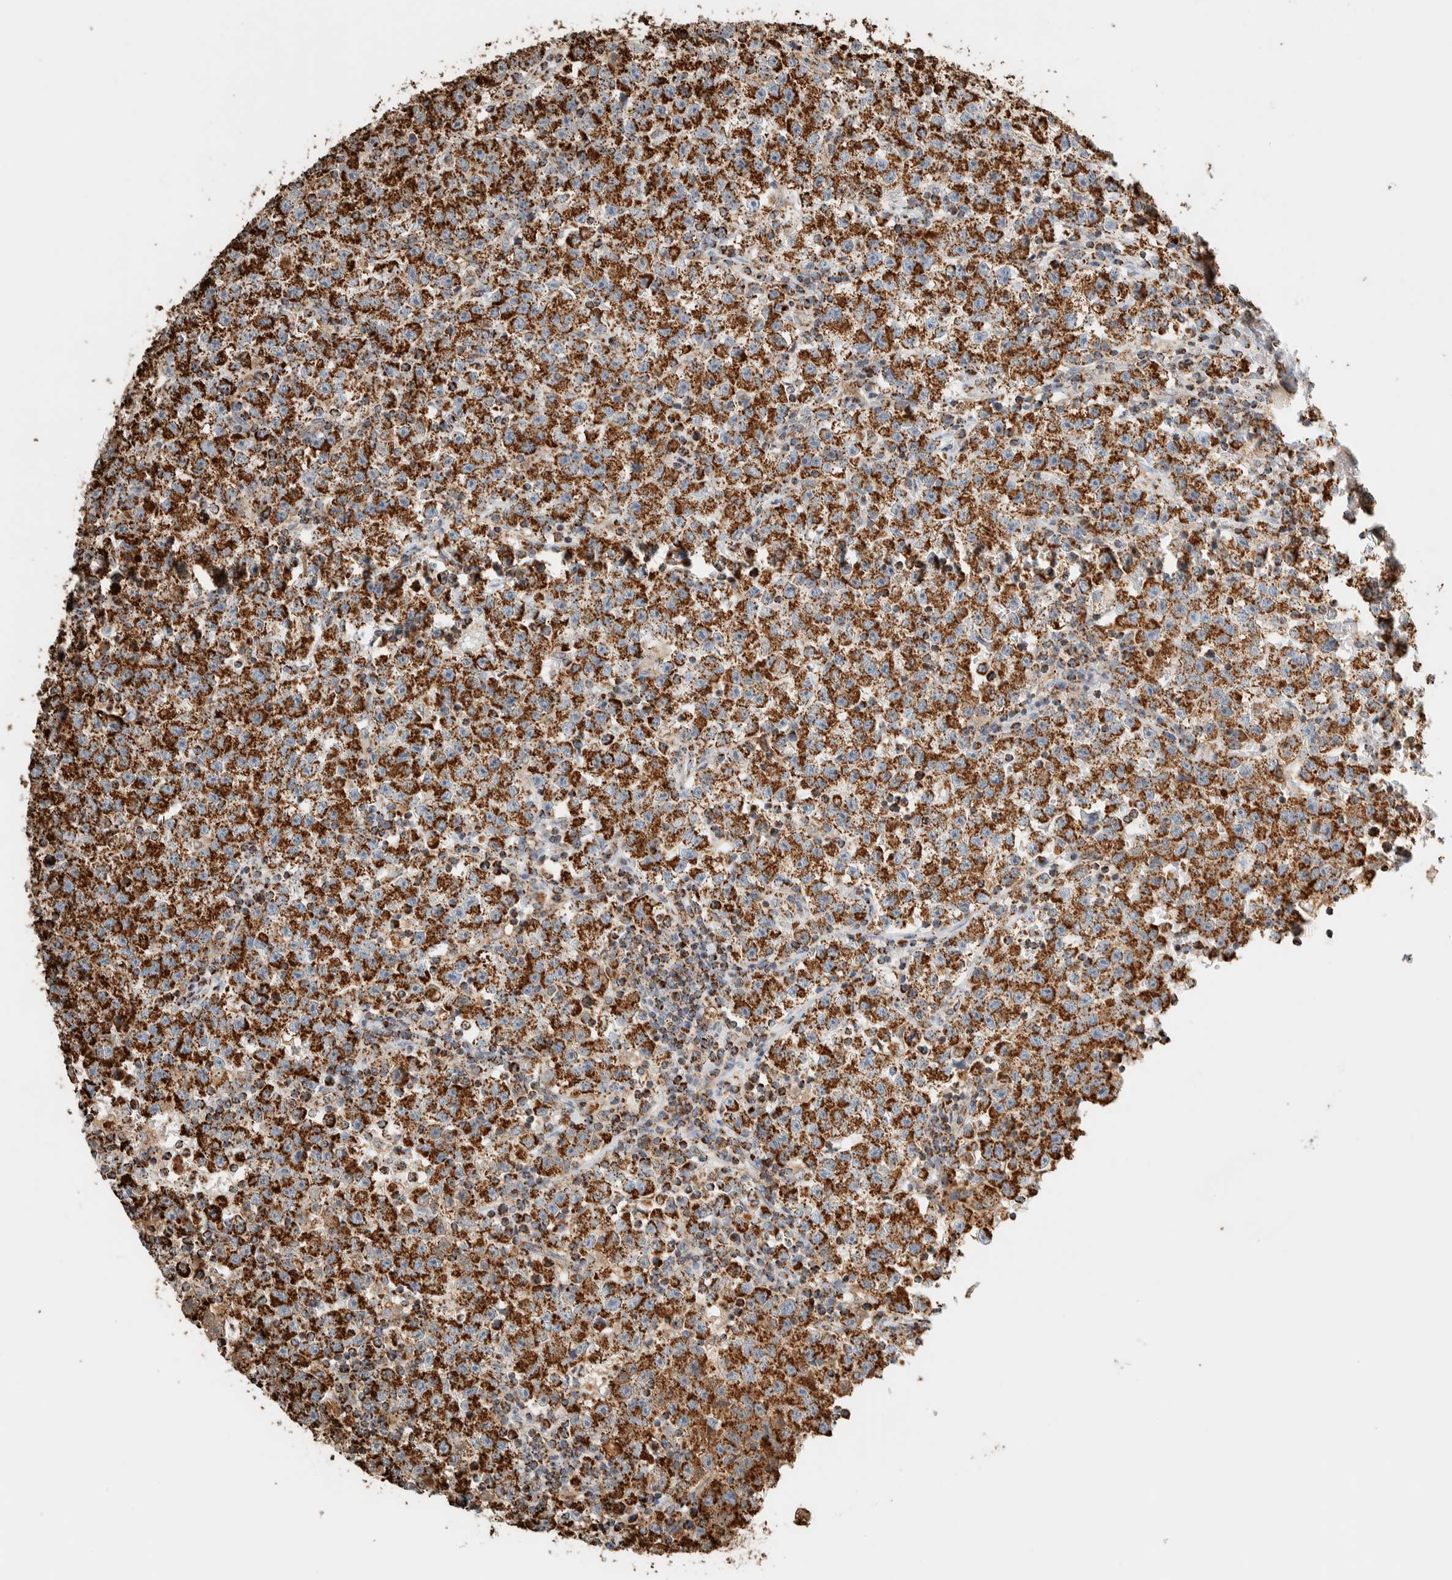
{"staining": {"intensity": "strong", "quantity": ">75%", "location": "cytoplasmic/membranous"}, "tissue": "testis cancer", "cell_type": "Tumor cells", "image_type": "cancer", "snomed": [{"axis": "morphology", "description": "Seminoma, NOS"}, {"axis": "topography", "description": "Testis"}], "caption": "Immunohistochemical staining of human seminoma (testis) reveals high levels of strong cytoplasmic/membranous protein staining in about >75% of tumor cells. Nuclei are stained in blue.", "gene": "ZNF454", "patient": {"sex": "male", "age": 22}}